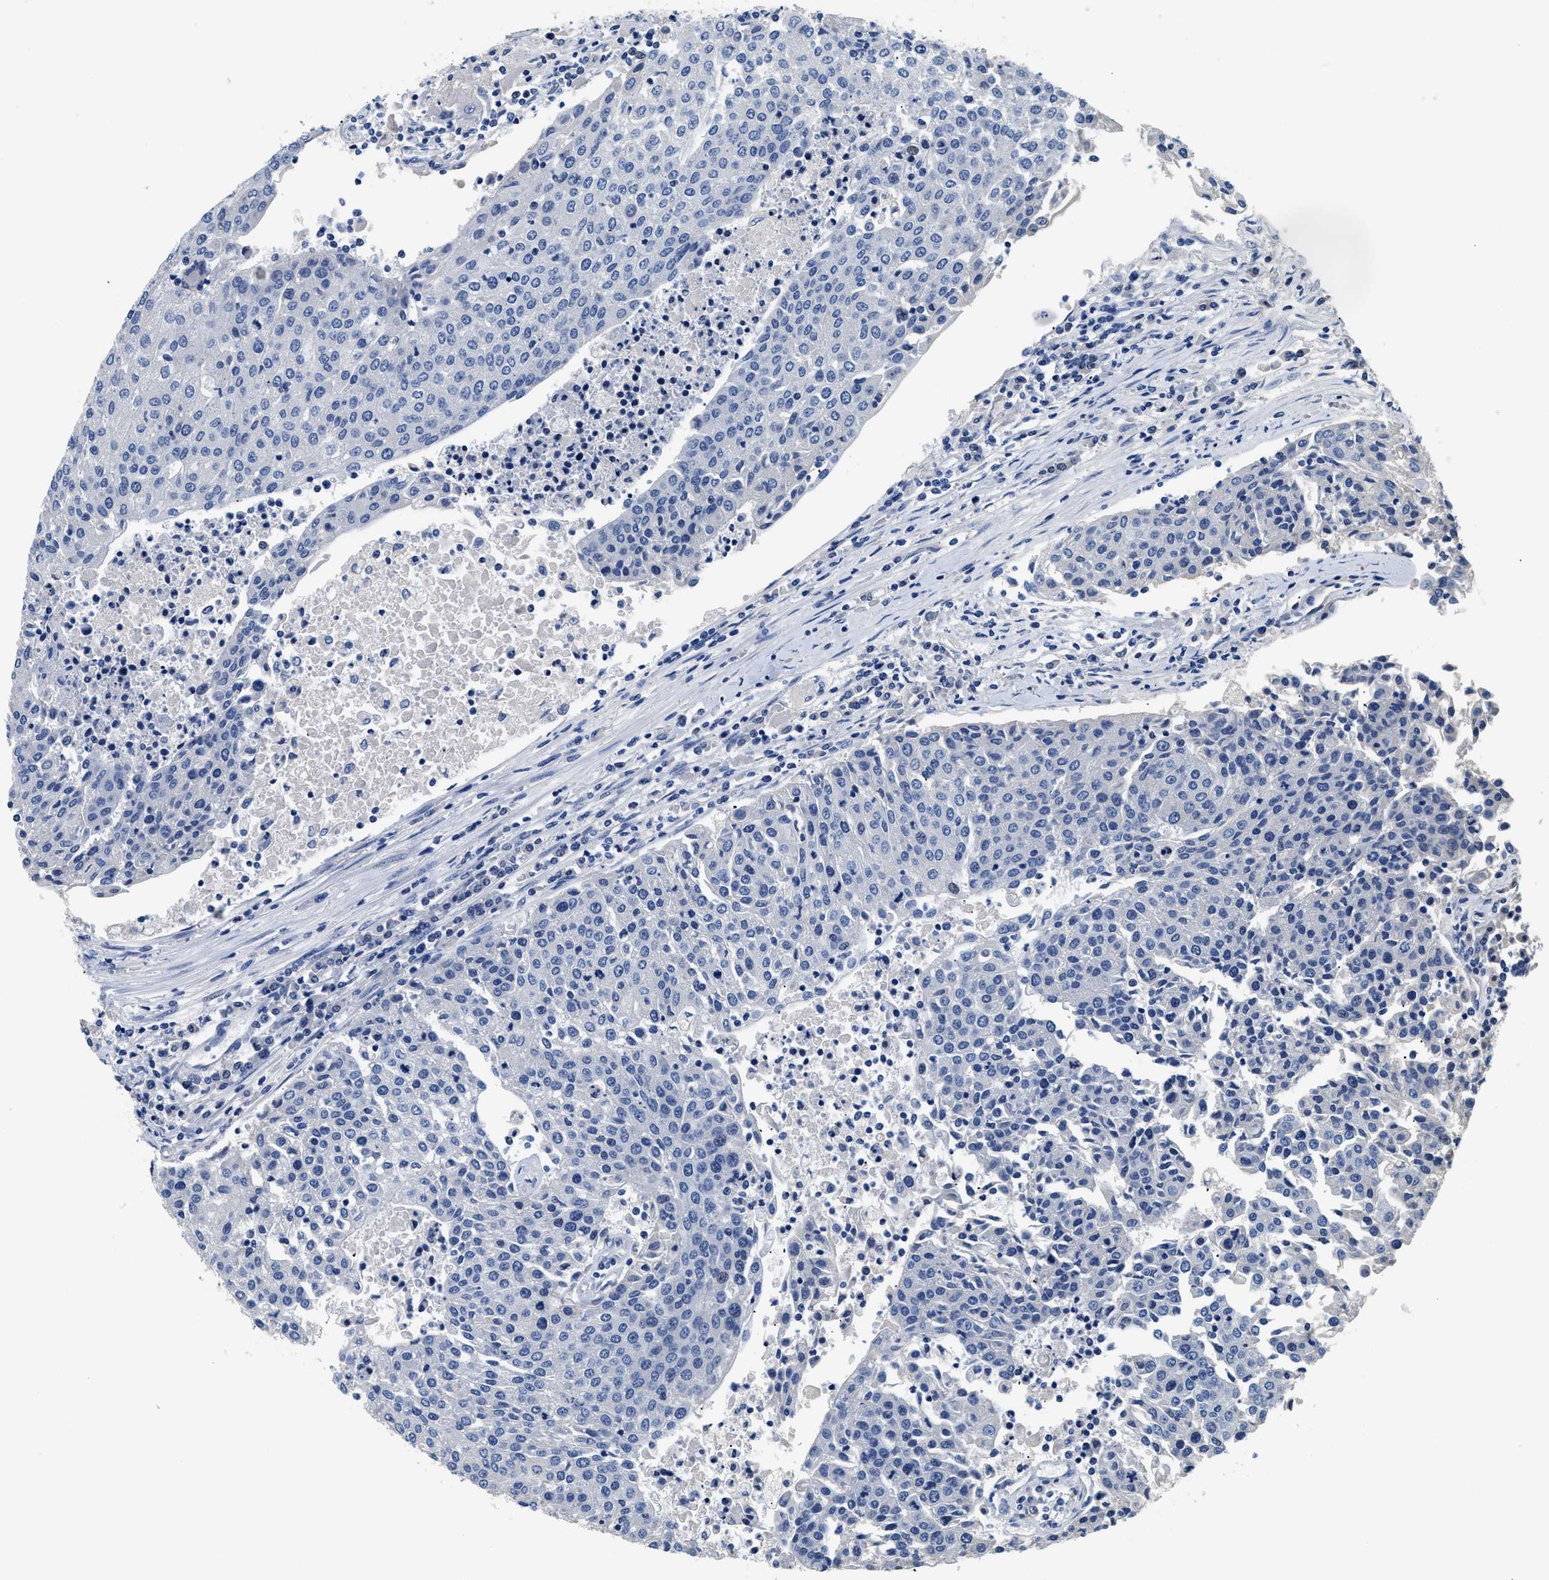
{"staining": {"intensity": "negative", "quantity": "none", "location": "none"}, "tissue": "urothelial cancer", "cell_type": "Tumor cells", "image_type": "cancer", "snomed": [{"axis": "morphology", "description": "Urothelial carcinoma, High grade"}, {"axis": "topography", "description": "Urinary bladder"}], "caption": "Protein analysis of urothelial cancer demonstrates no significant expression in tumor cells.", "gene": "PCK2", "patient": {"sex": "female", "age": 85}}